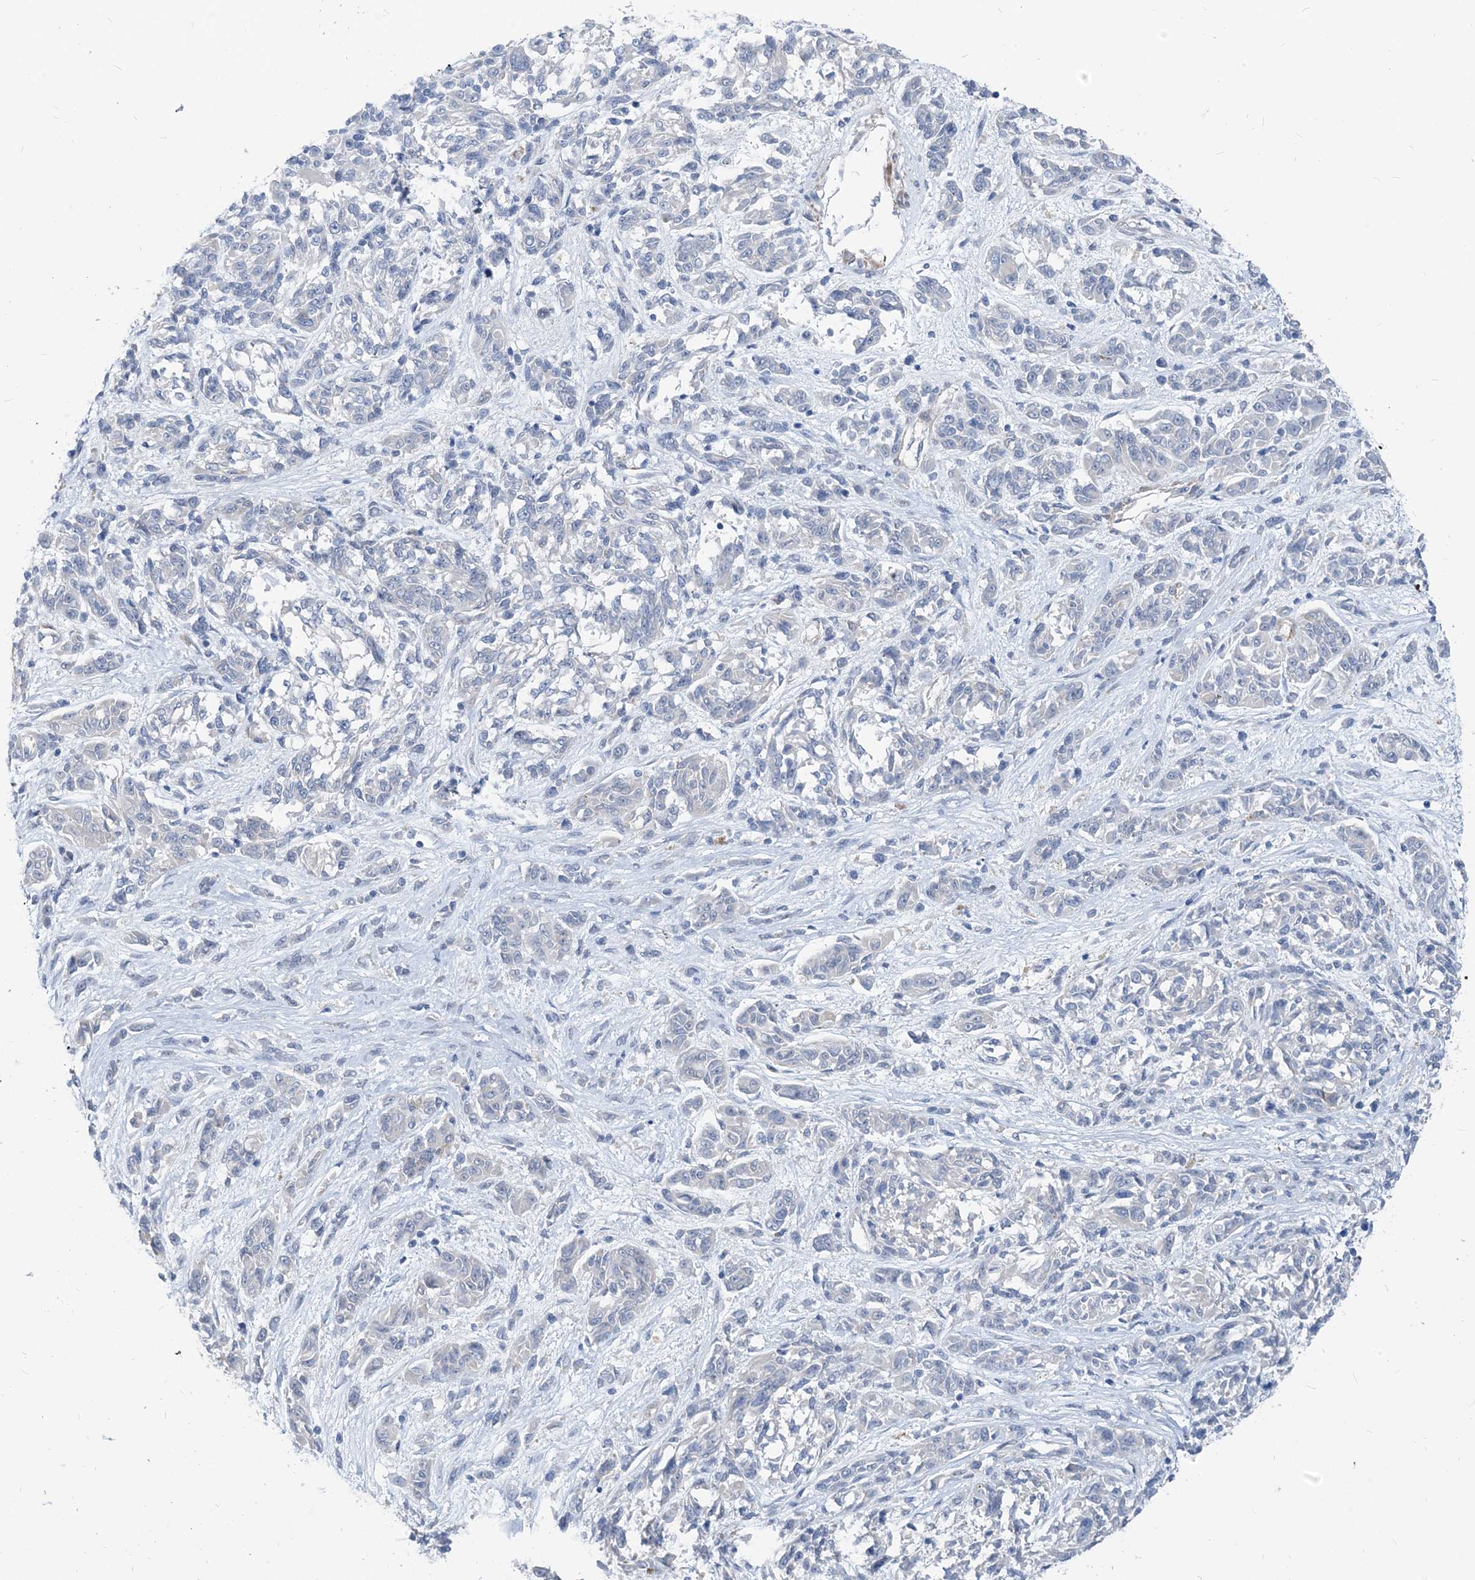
{"staining": {"intensity": "negative", "quantity": "none", "location": "none"}, "tissue": "melanoma", "cell_type": "Tumor cells", "image_type": "cancer", "snomed": [{"axis": "morphology", "description": "Malignant melanoma, NOS"}, {"axis": "topography", "description": "Skin"}], "caption": "Image shows no protein positivity in tumor cells of malignant melanoma tissue.", "gene": "PLEKHA3", "patient": {"sex": "male", "age": 53}}